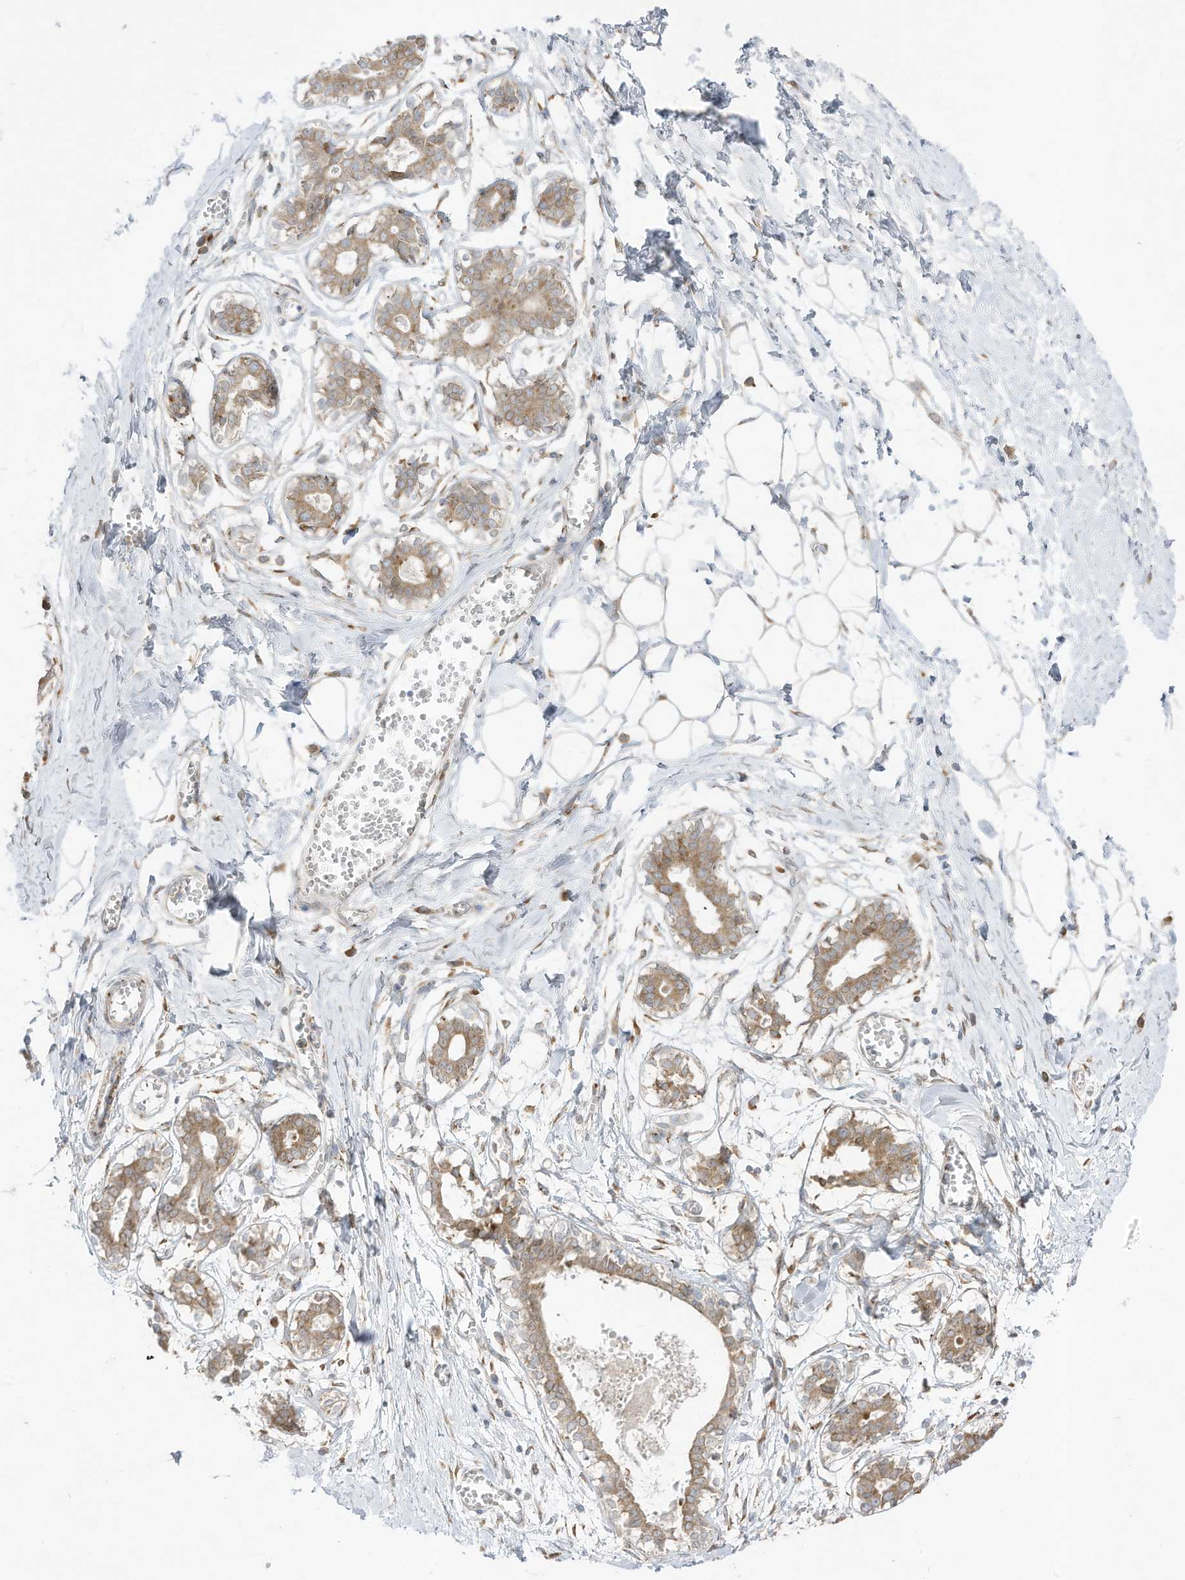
{"staining": {"intensity": "negative", "quantity": "none", "location": "none"}, "tissue": "breast", "cell_type": "Adipocytes", "image_type": "normal", "snomed": [{"axis": "morphology", "description": "Normal tissue, NOS"}, {"axis": "topography", "description": "Breast"}], "caption": "The histopathology image demonstrates no staining of adipocytes in normal breast.", "gene": "PTK6", "patient": {"sex": "female", "age": 27}}